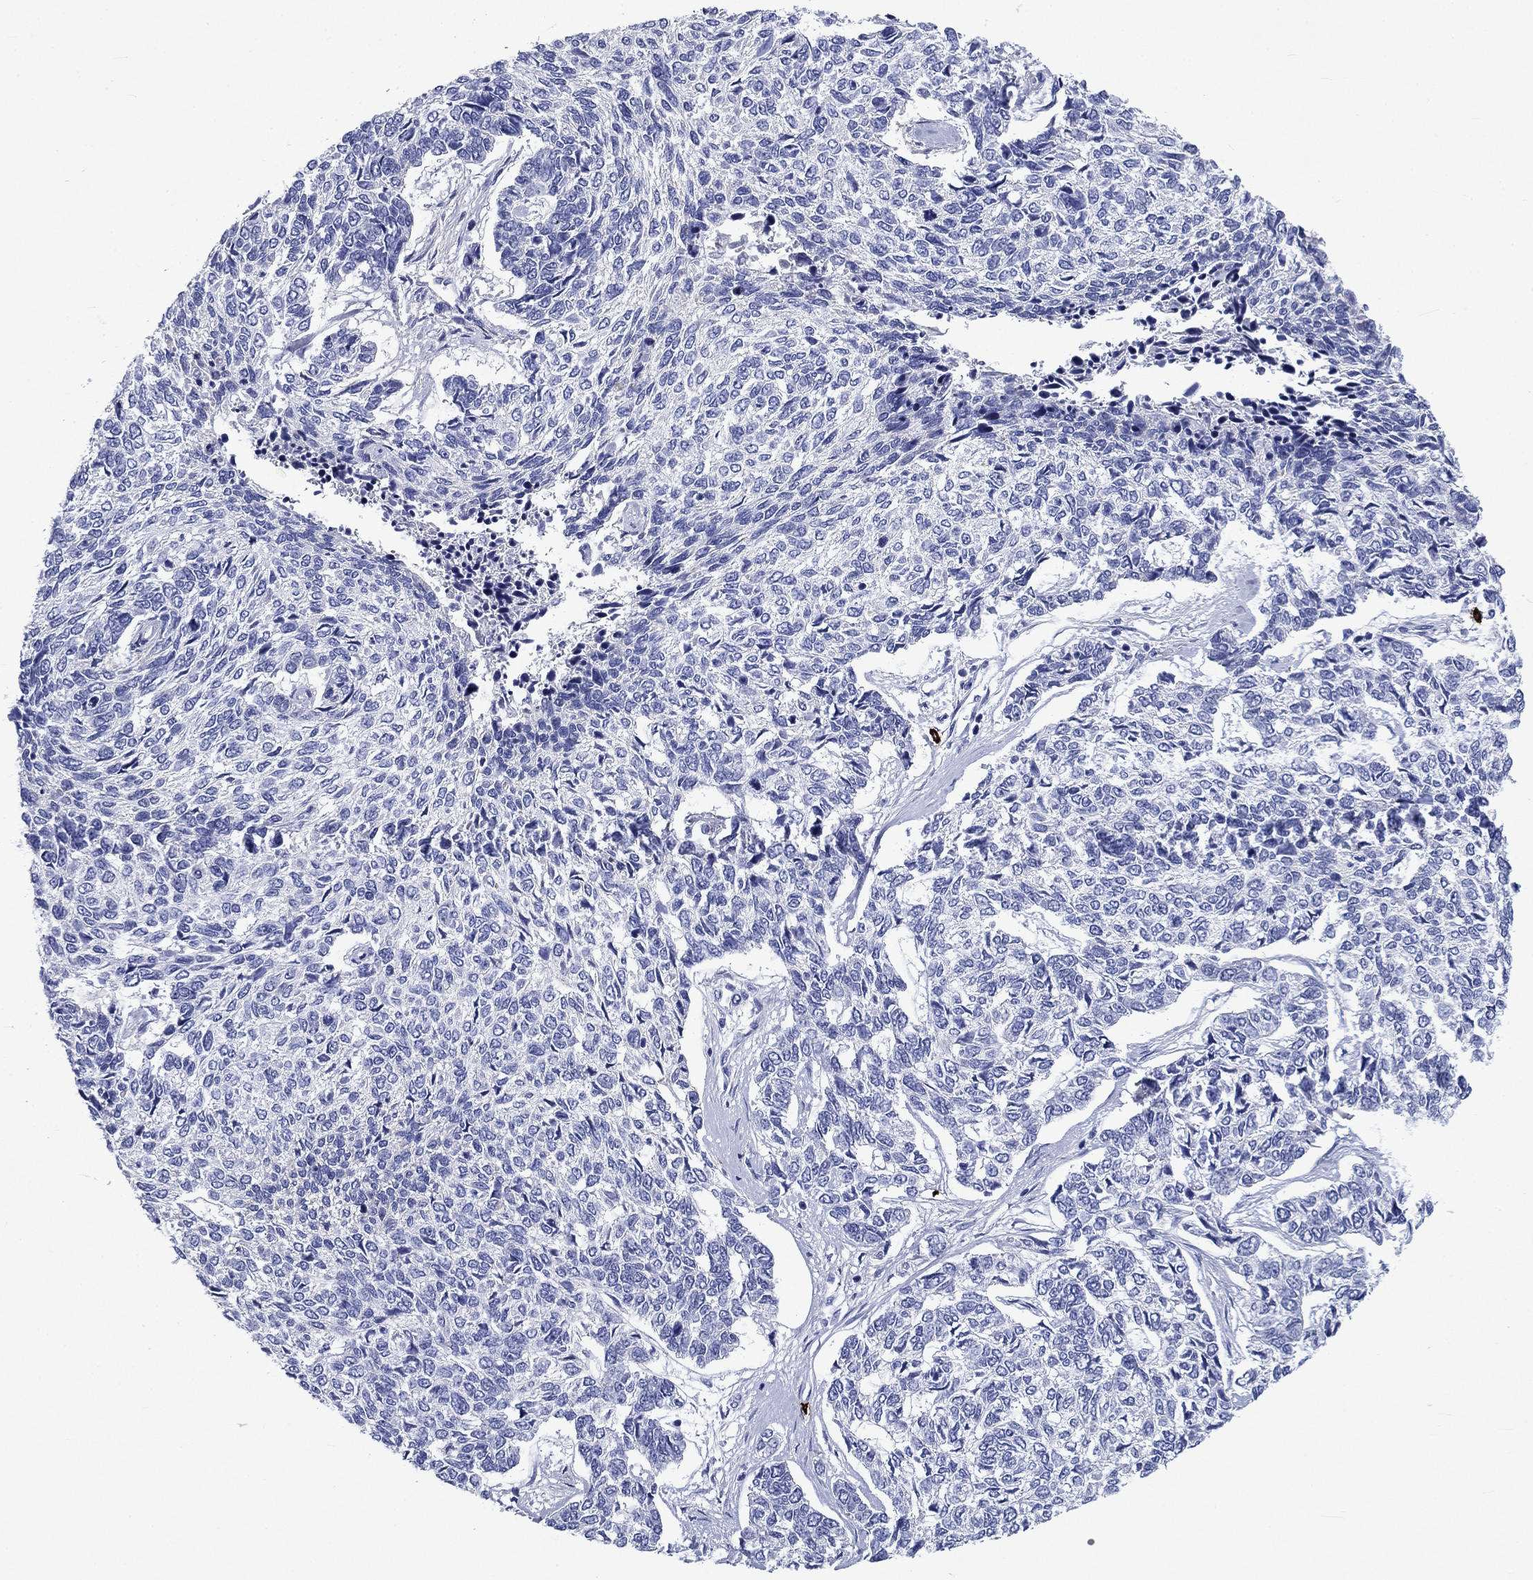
{"staining": {"intensity": "negative", "quantity": "none", "location": "none"}, "tissue": "skin cancer", "cell_type": "Tumor cells", "image_type": "cancer", "snomed": [{"axis": "morphology", "description": "Basal cell carcinoma"}, {"axis": "topography", "description": "Skin"}], "caption": "Tumor cells show no significant positivity in basal cell carcinoma (skin).", "gene": "CD40LG", "patient": {"sex": "female", "age": 65}}